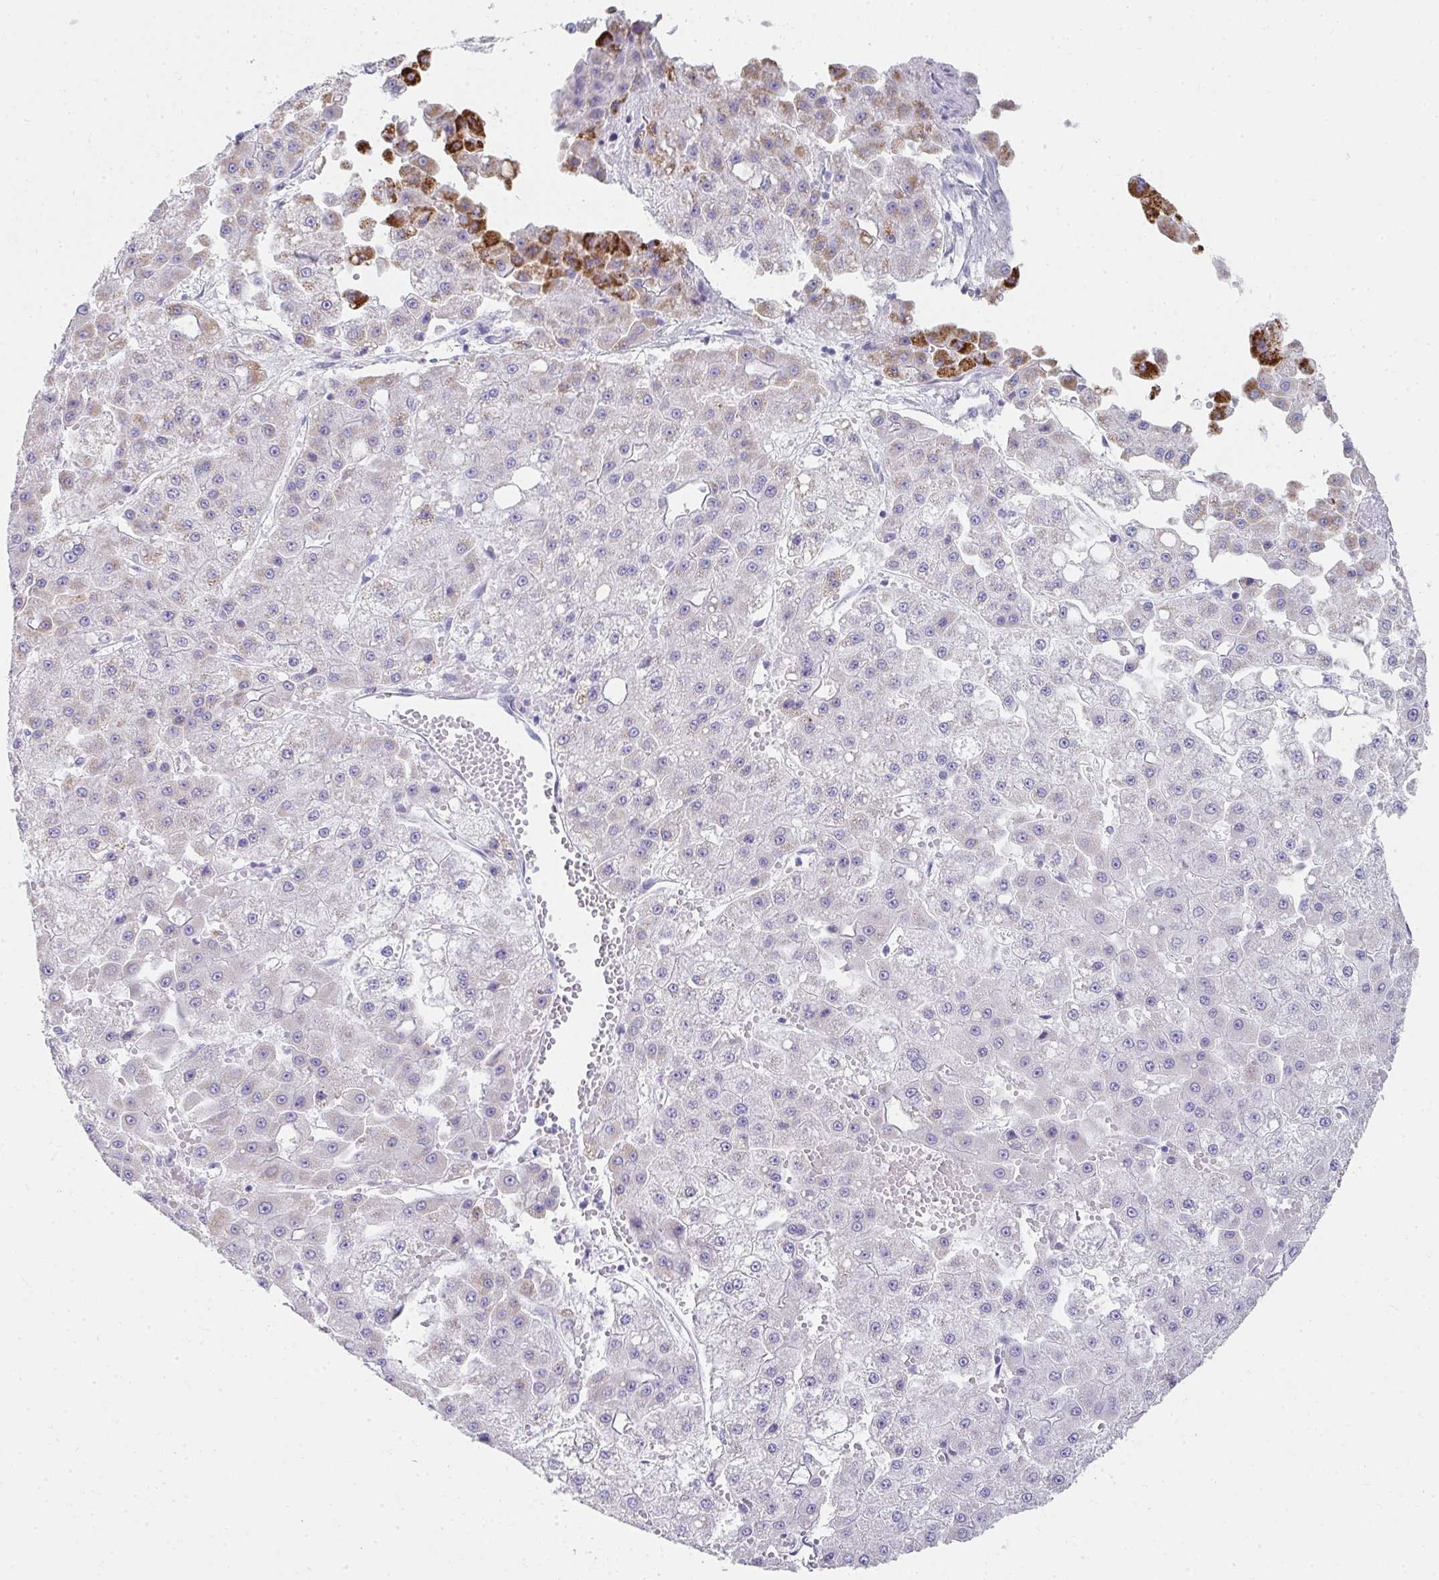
{"staining": {"intensity": "strong", "quantity": "25%-75%", "location": "cytoplasmic/membranous"}, "tissue": "liver cancer", "cell_type": "Tumor cells", "image_type": "cancer", "snomed": [{"axis": "morphology", "description": "Carcinoma, Hepatocellular, NOS"}, {"axis": "topography", "description": "Liver"}], "caption": "Protein analysis of liver cancer (hepatocellular carcinoma) tissue demonstrates strong cytoplasmic/membranous positivity in approximately 25%-75% of tumor cells. The protein is stained brown, and the nuclei are stained in blue (DAB IHC with brightfield microscopy, high magnification).", "gene": "RLF", "patient": {"sex": "male", "age": 47}}